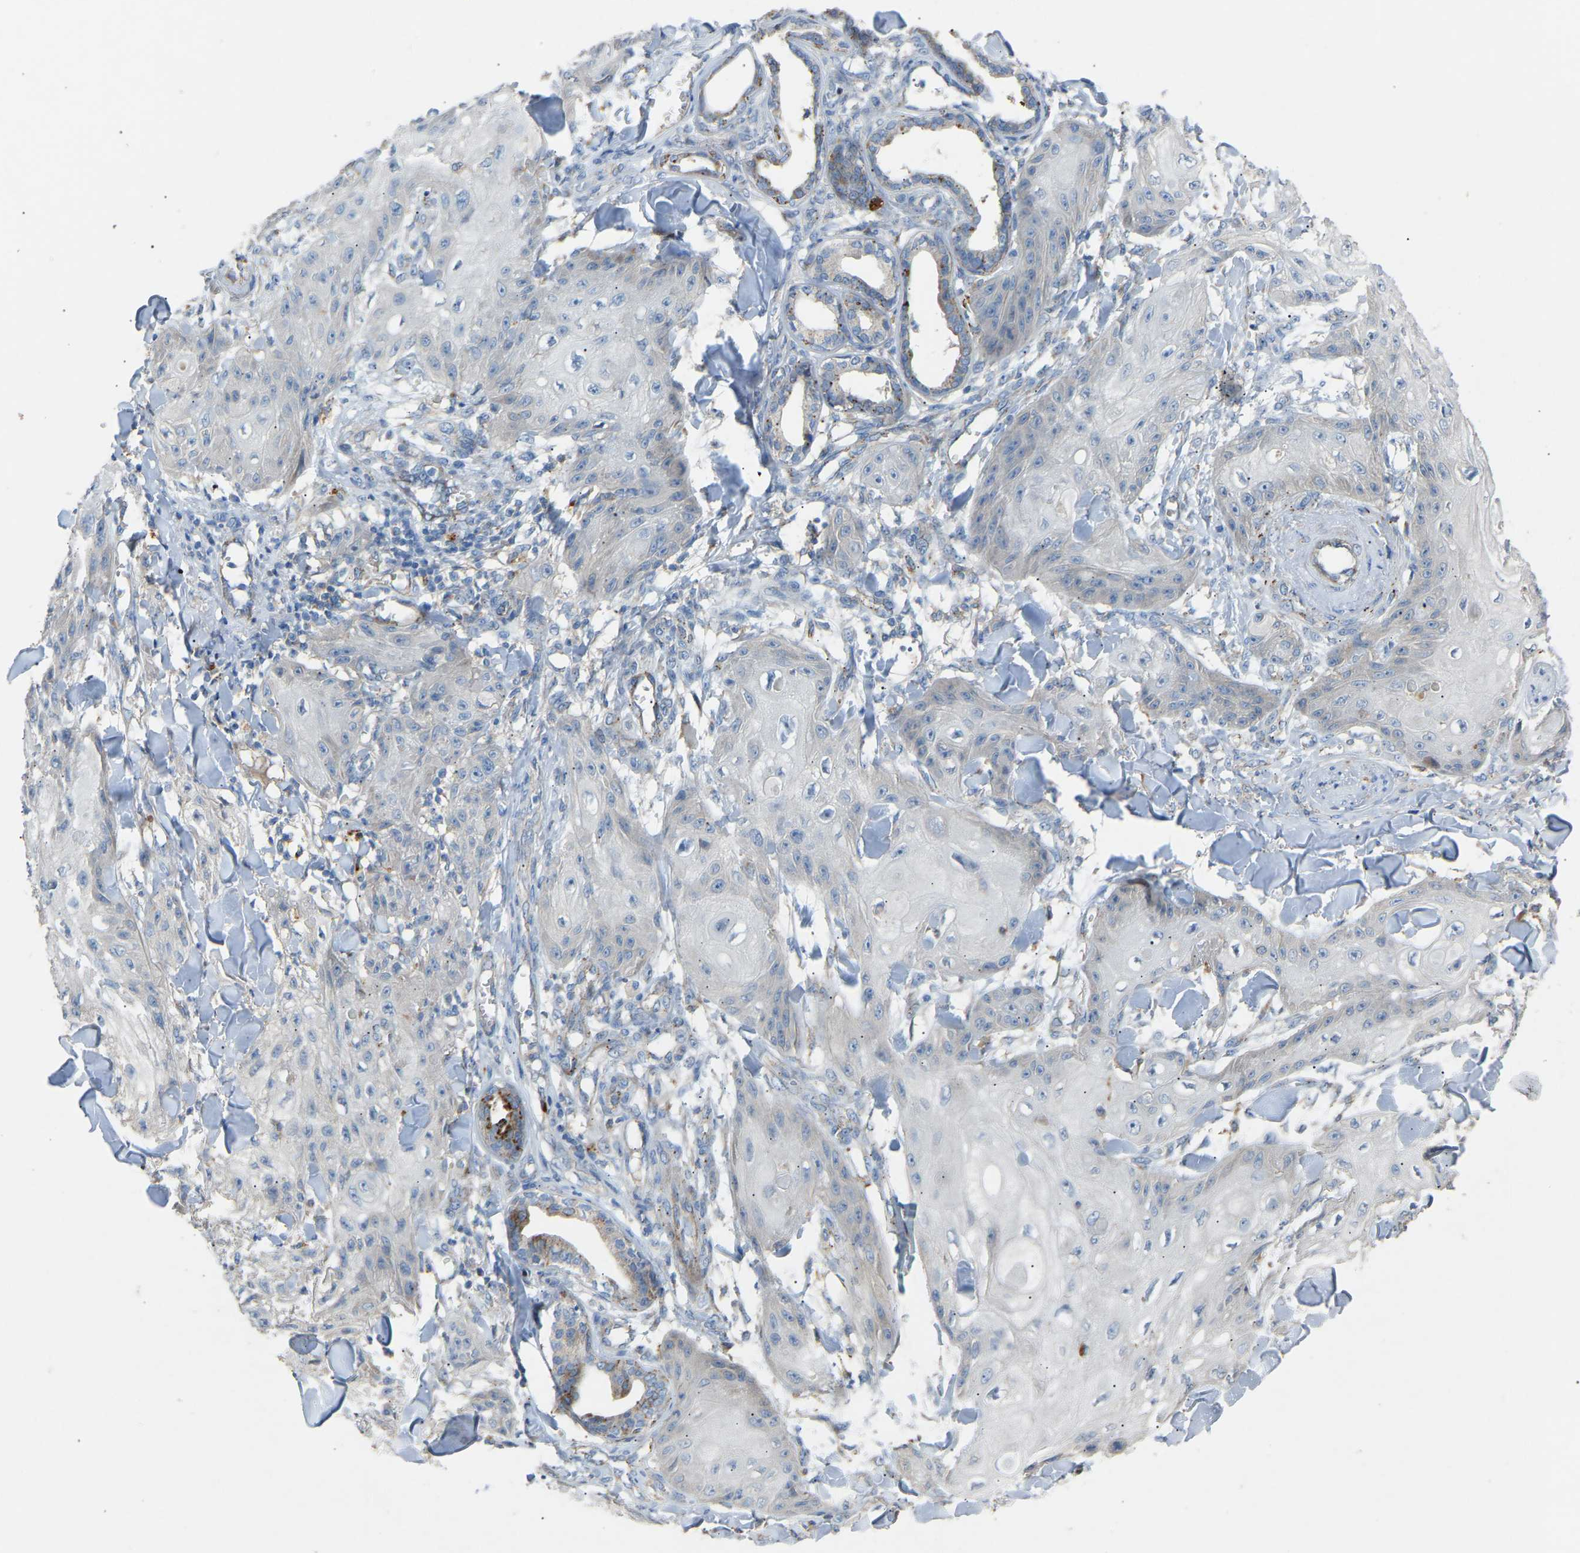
{"staining": {"intensity": "negative", "quantity": "none", "location": "none"}, "tissue": "skin cancer", "cell_type": "Tumor cells", "image_type": "cancer", "snomed": [{"axis": "morphology", "description": "Squamous cell carcinoma, NOS"}, {"axis": "topography", "description": "Skin"}], "caption": "There is no significant expression in tumor cells of skin cancer.", "gene": "RGP1", "patient": {"sex": "male", "age": 74}}